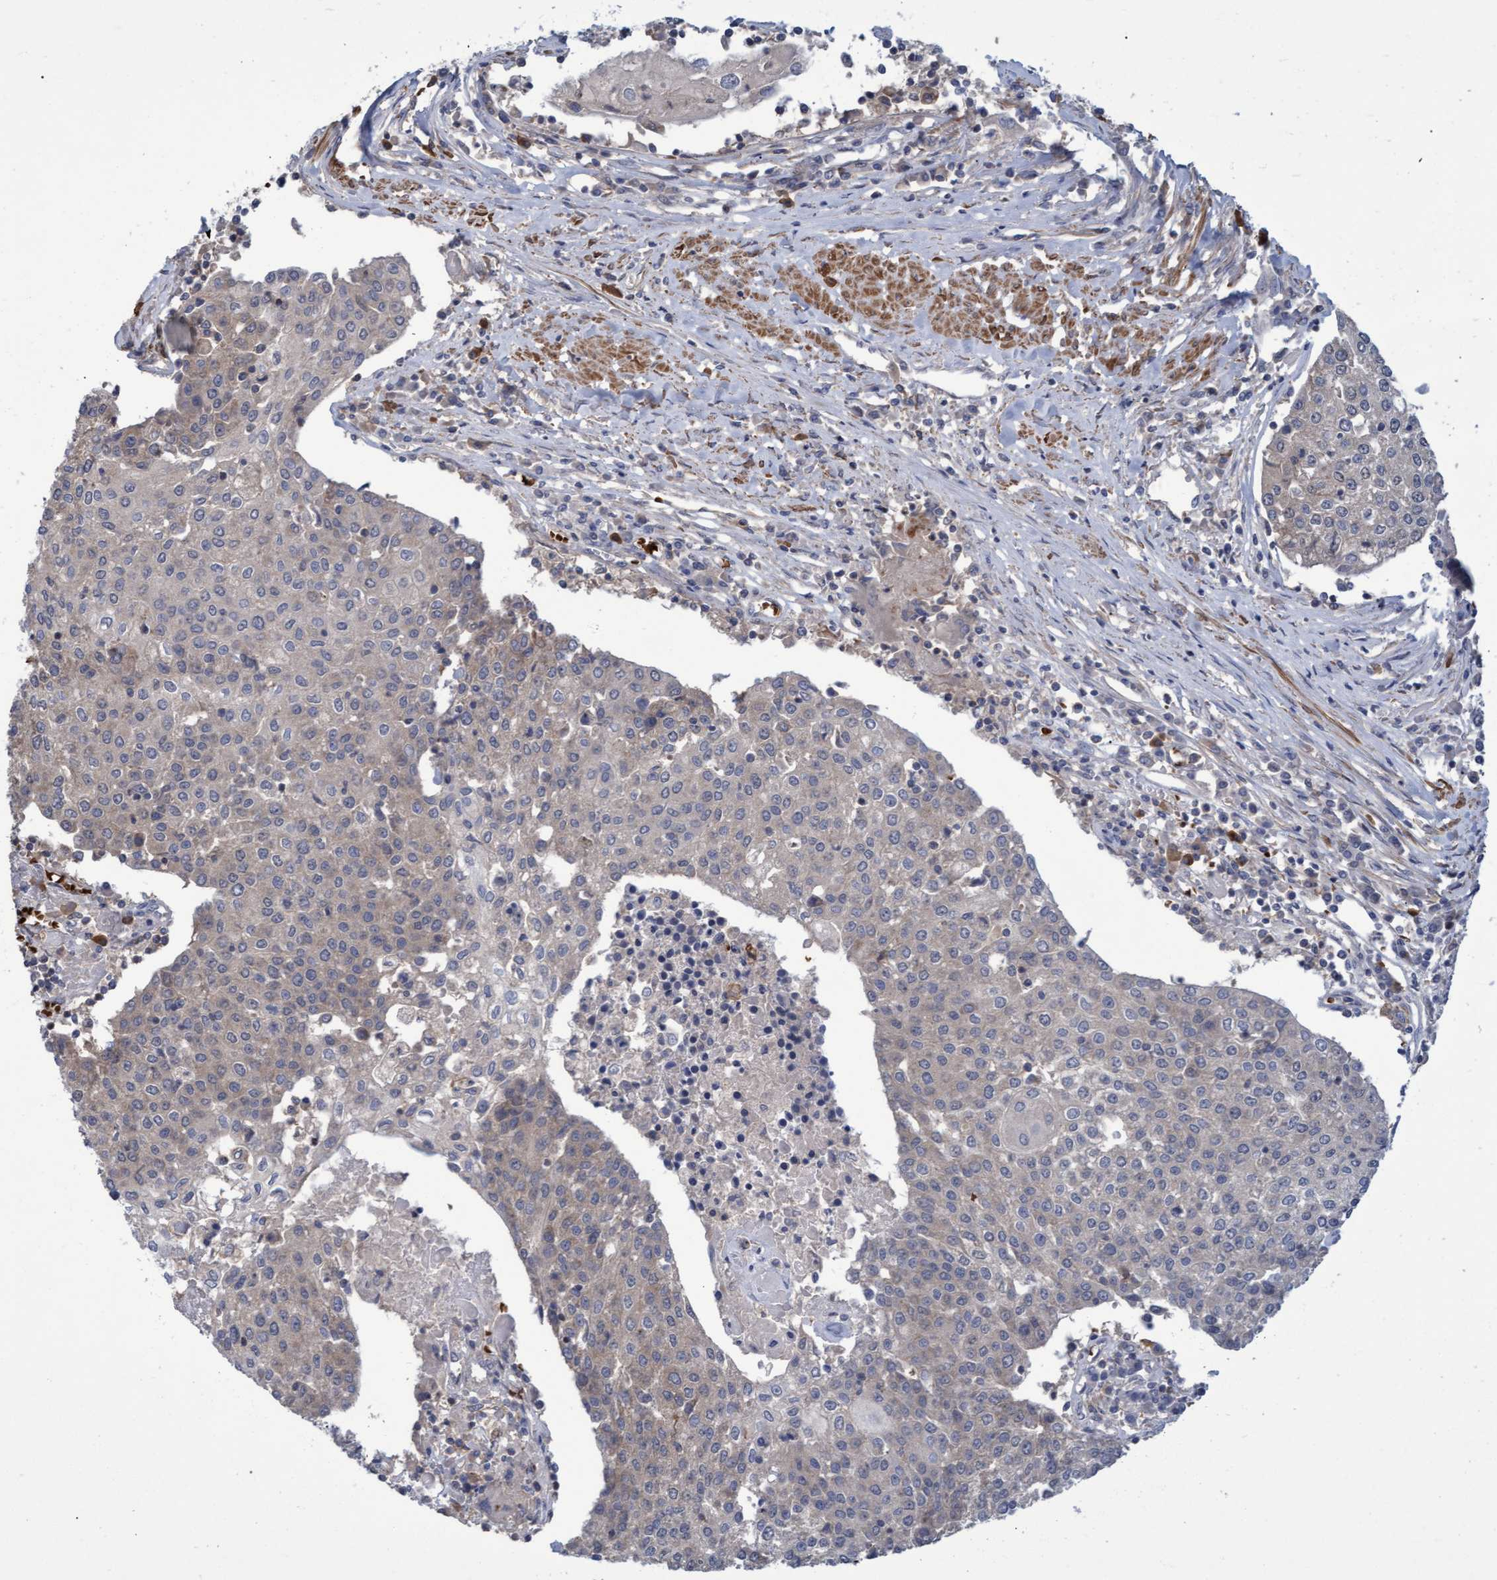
{"staining": {"intensity": "negative", "quantity": "none", "location": "none"}, "tissue": "urothelial cancer", "cell_type": "Tumor cells", "image_type": "cancer", "snomed": [{"axis": "morphology", "description": "Urothelial carcinoma, High grade"}, {"axis": "topography", "description": "Urinary bladder"}], "caption": "IHC image of neoplastic tissue: urothelial cancer stained with DAB (3,3'-diaminobenzidine) displays no significant protein positivity in tumor cells.", "gene": "NAA15", "patient": {"sex": "female", "age": 85}}